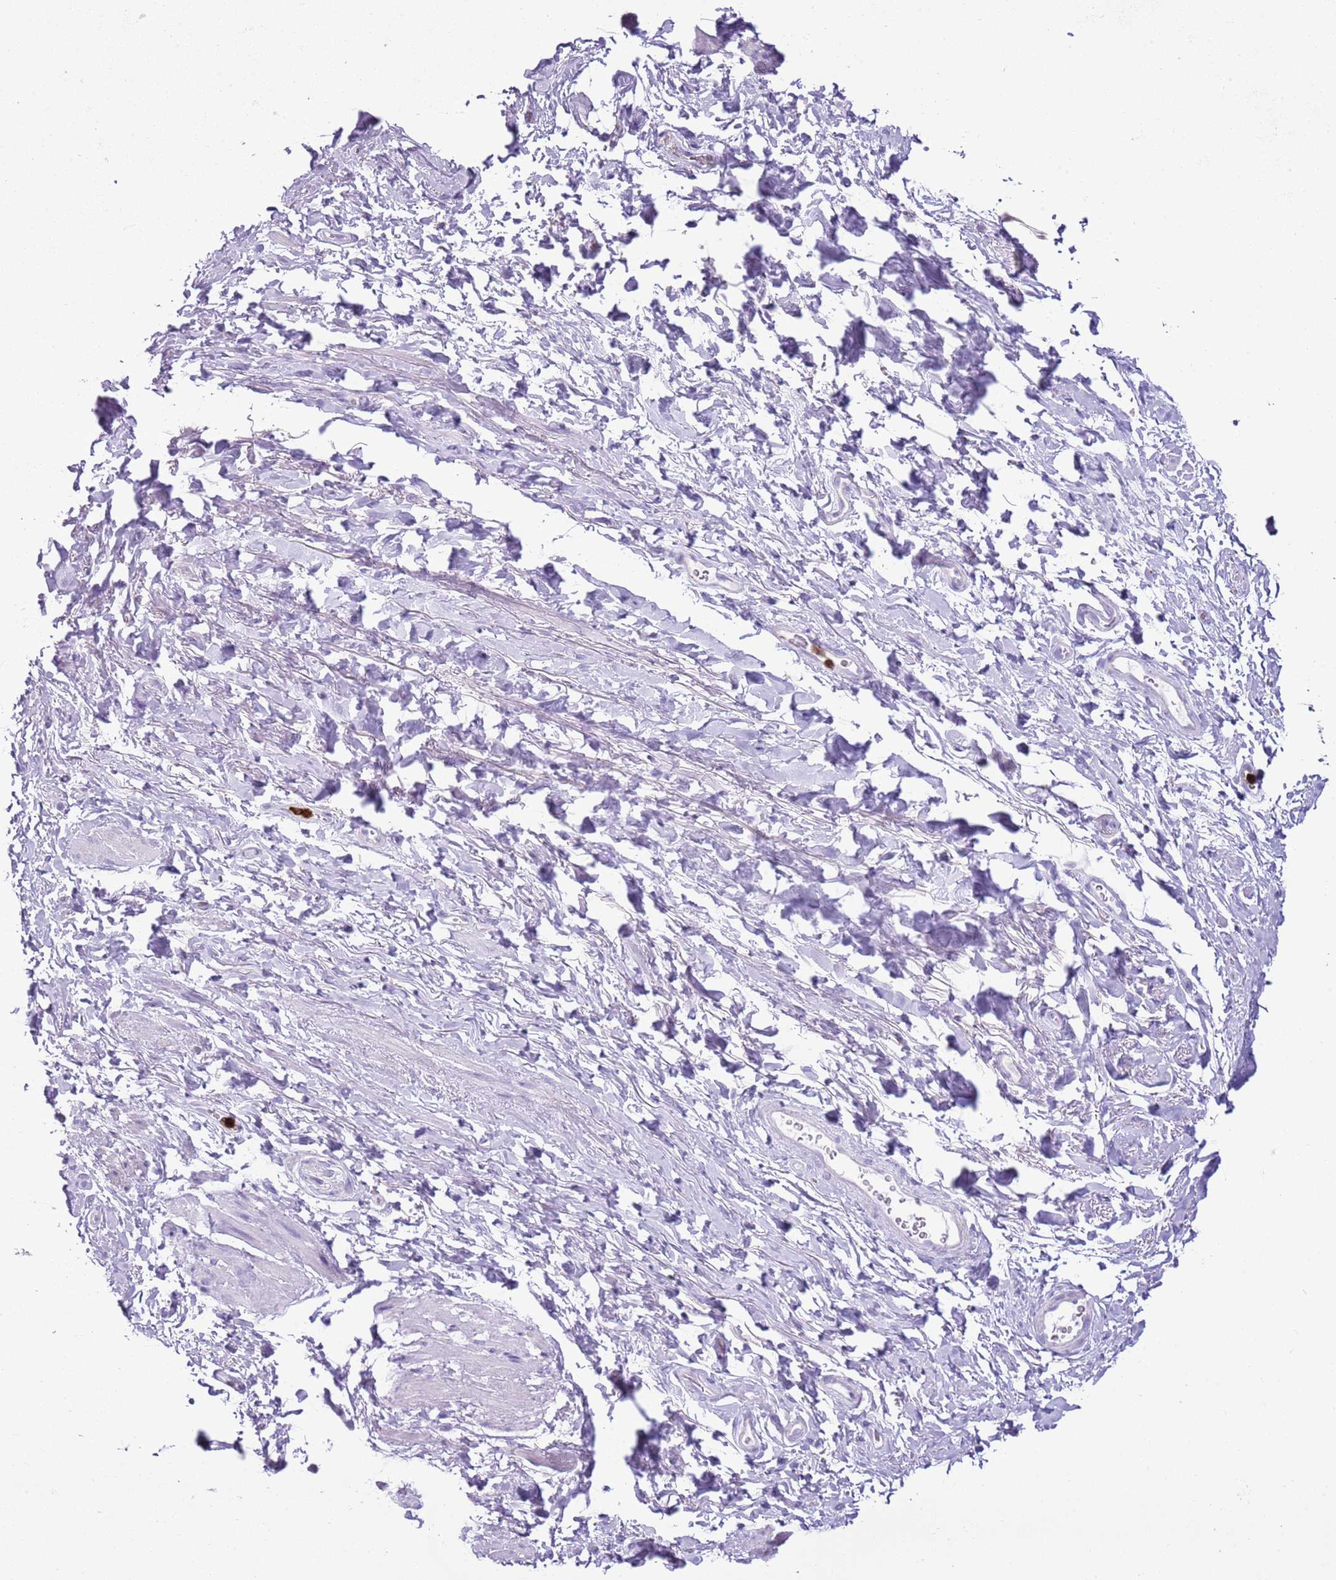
{"staining": {"intensity": "negative", "quantity": "none", "location": "none"}, "tissue": "smooth muscle", "cell_type": "Smooth muscle cells", "image_type": "normal", "snomed": [{"axis": "morphology", "description": "Normal tissue, NOS"}, {"axis": "topography", "description": "Smooth muscle"}, {"axis": "topography", "description": "Peripheral nerve tissue"}], "caption": "Smooth muscle cells show no significant protein positivity in unremarkable smooth muscle.", "gene": "CD177", "patient": {"sex": "male", "age": 69}}